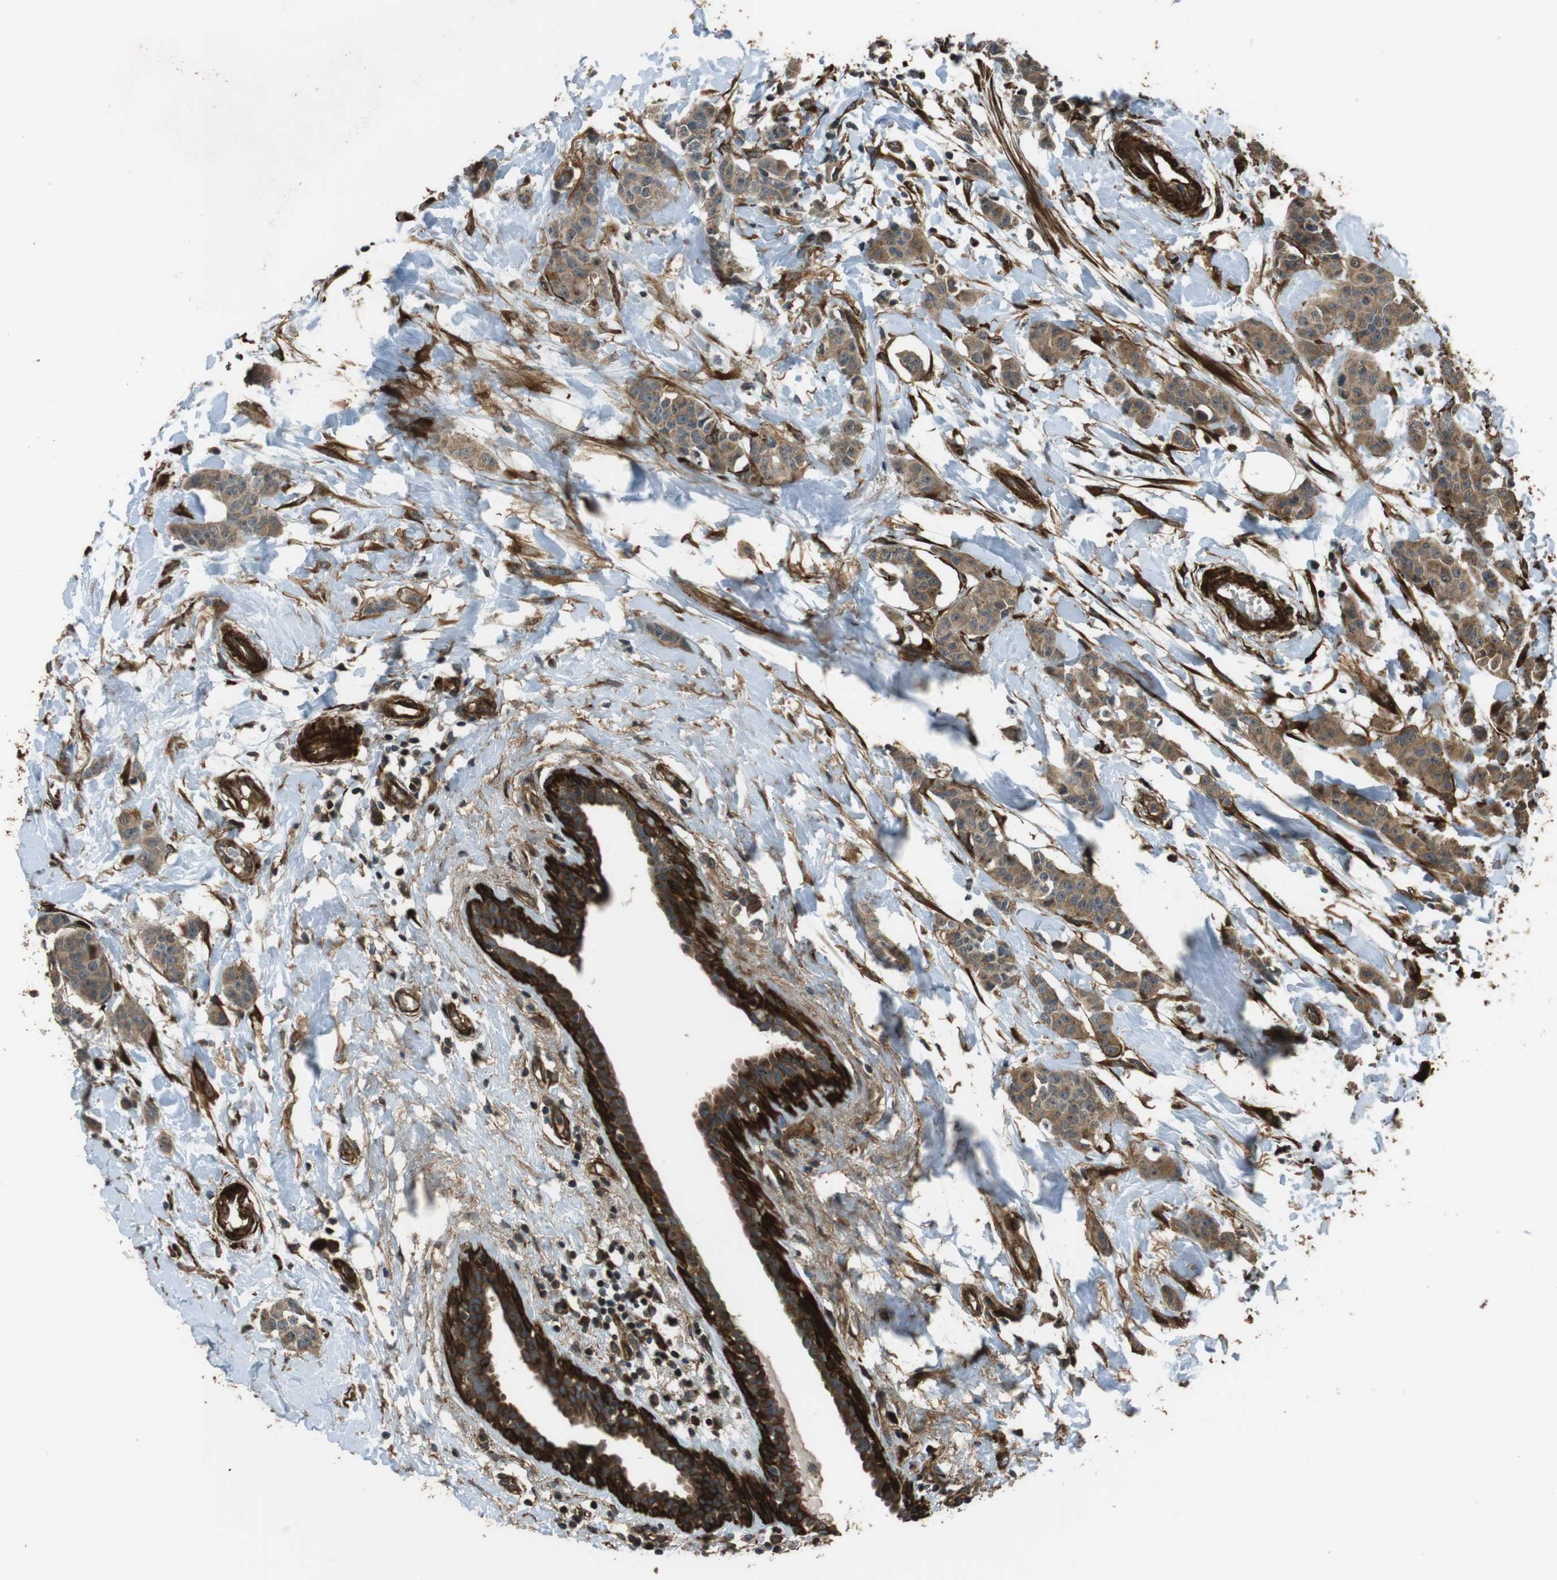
{"staining": {"intensity": "moderate", "quantity": ">75%", "location": "cytoplasmic/membranous"}, "tissue": "breast cancer", "cell_type": "Tumor cells", "image_type": "cancer", "snomed": [{"axis": "morphology", "description": "Normal tissue, NOS"}, {"axis": "morphology", "description": "Duct carcinoma"}, {"axis": "topography", "description": "Breast"}], "caption": "Immunohistochemical staining of human infiltrating ductal carcinoma (breast) exhibits medium levels of moderate cytoplasmic/membranous expression in approximately >75% of tumor cells.", "gene": "MSRB3", "patient": {"sex": "female", "age": 40}}